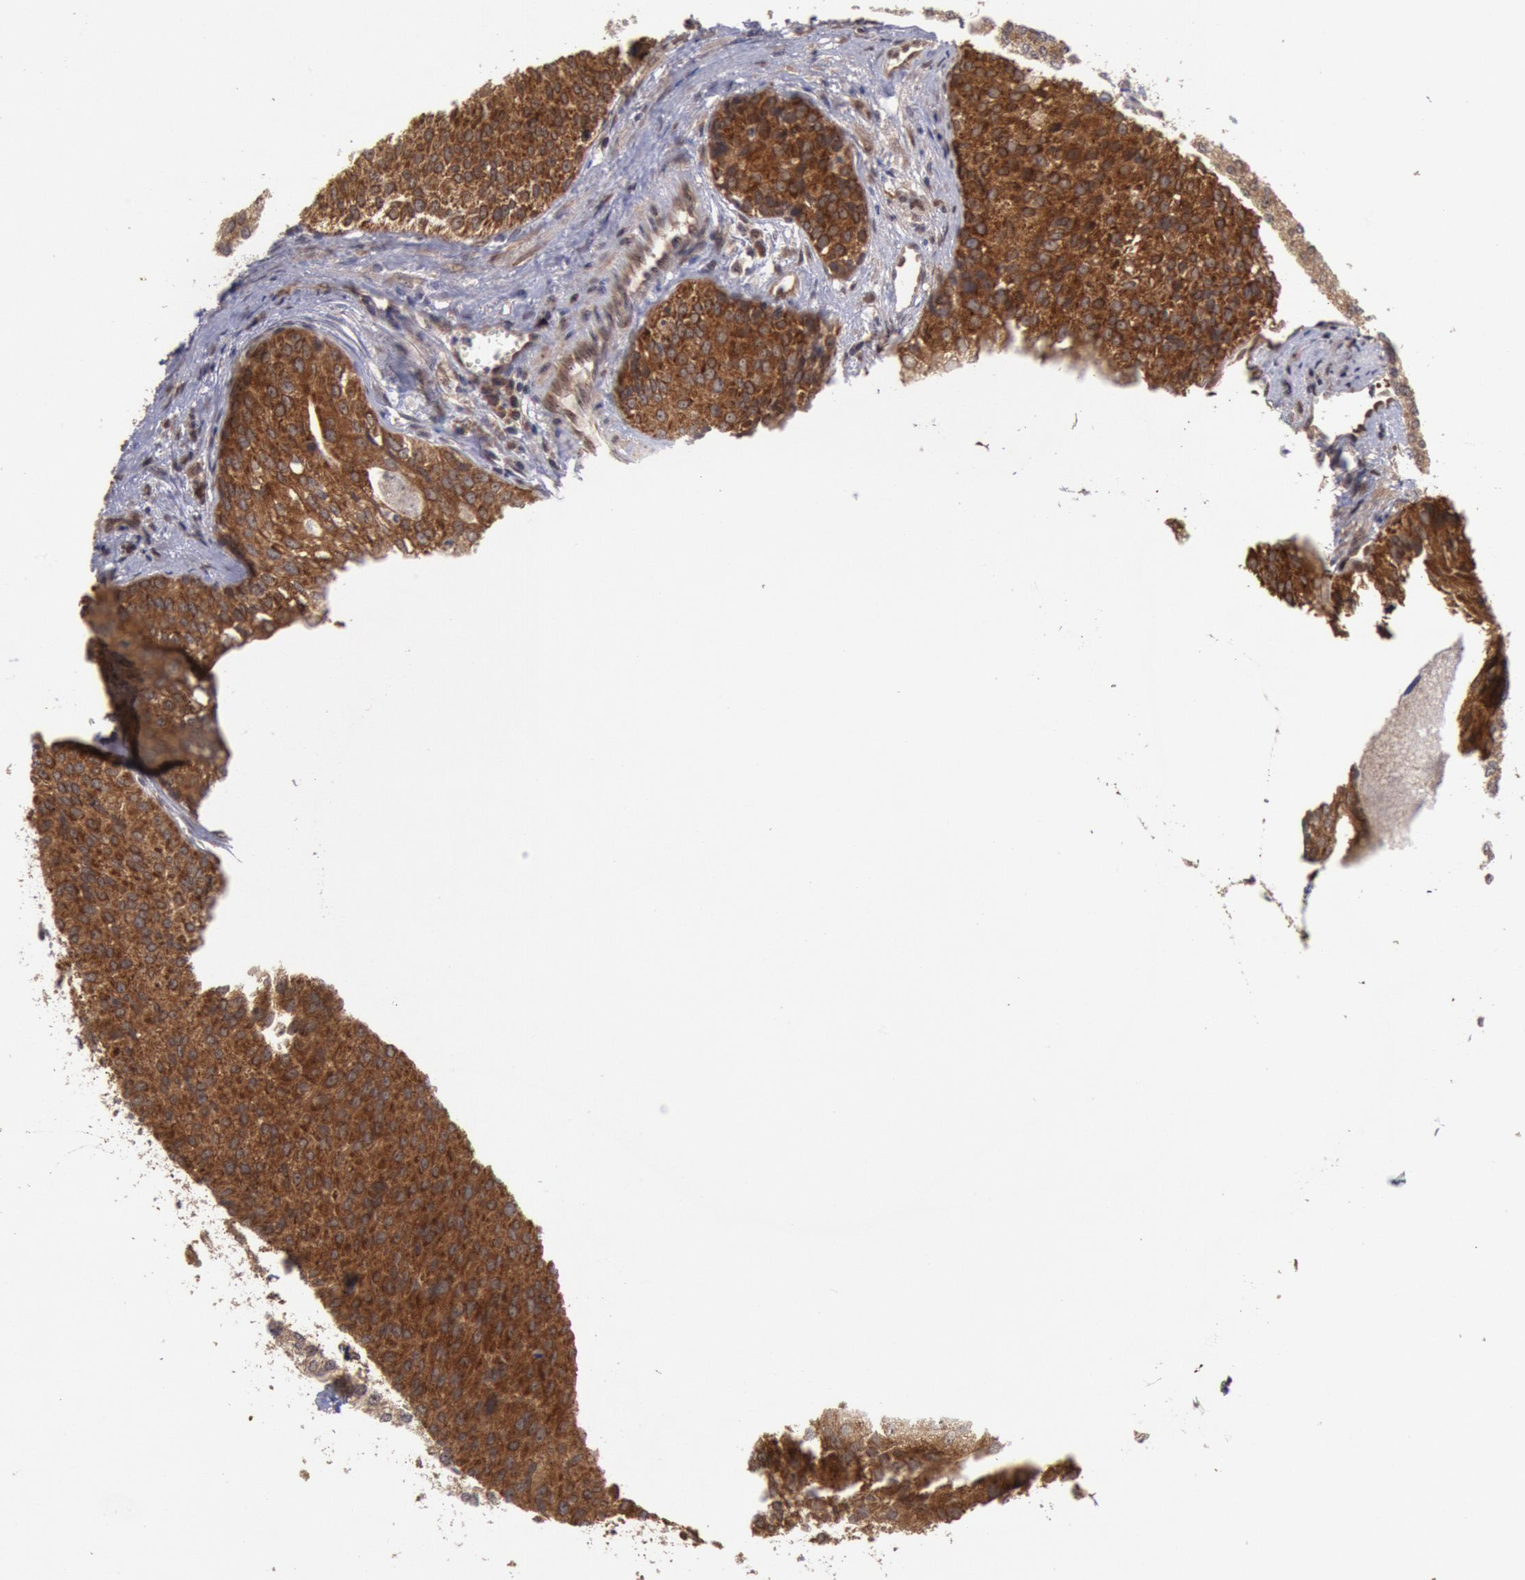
{"staining": {"intensity": "strong", "quantity": ">75%", "location": "cytoplasmic/membranous,nuclear"}, "tissue": "urothelial cancer", "cell_type": "Tumor cells", "image_type": "cancer", "snomed": [{"axis": "morphology", "description": "Urothelial carcinoma, Low grade"}, {"axis": "topography", "description": "Urinary bladder"}], "caption": "Immunohistochemical staining of urothelial cancer reveals high levels of strong cytoplasmic/membranous and nuclear protein expression in about >75% of tumor cells.", "gene": "STX17", "patient": {"sex": "female", "age": 73}}